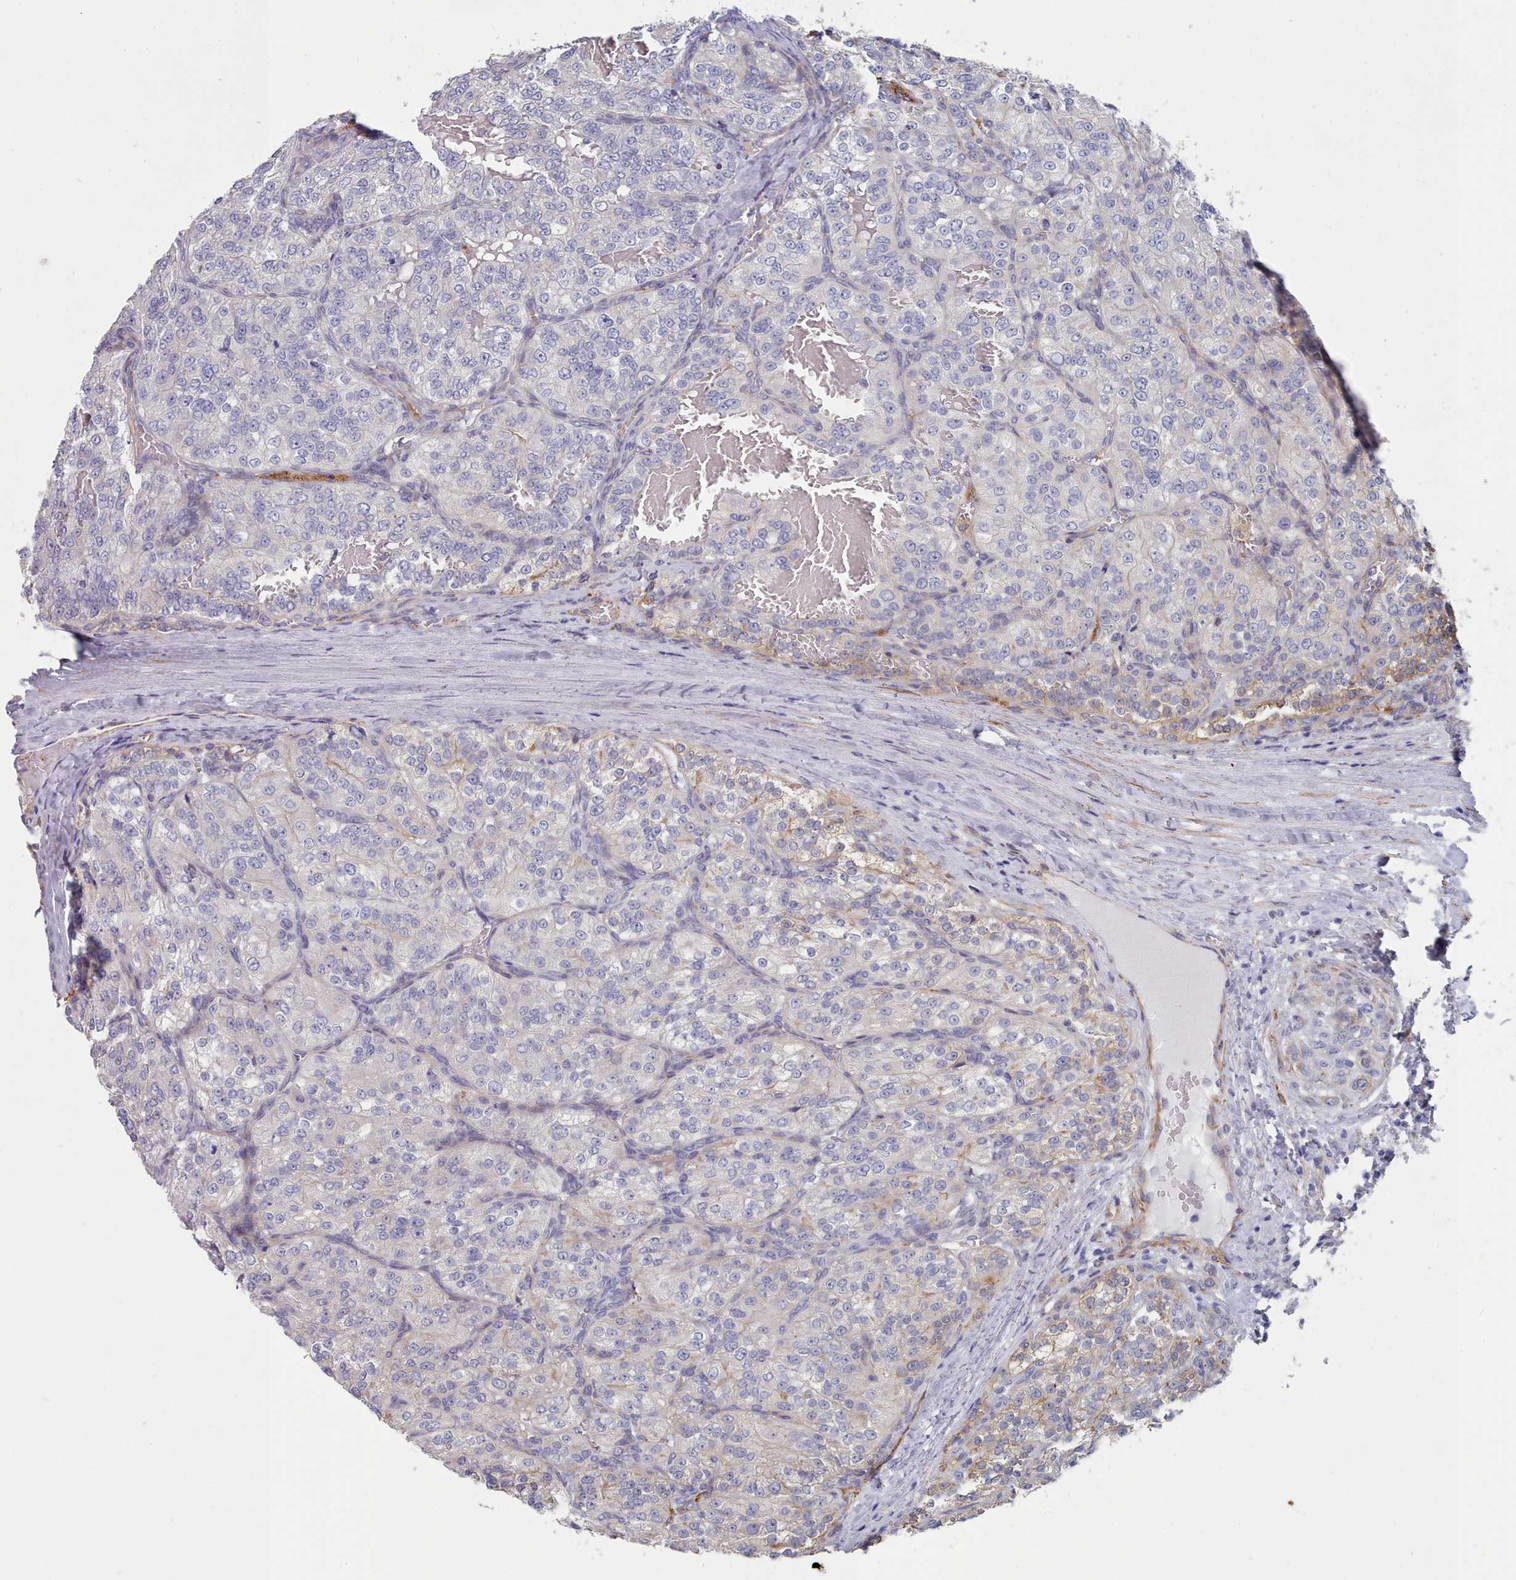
{"staining": {"intensity": "negative", "quantity": "none", "location": "none"}, "tissue": "renal cancer", "cell_type": "Tumor cells", "image_type": "cancer", "snomed": [{"axis": "morphology", "description": "Adenocarcinoma, NOS"}, {"axis": "topography", "description": "Kidney"}], "caption": "High magnification brightfield microscopy of adenocarcinoma (renal) stained with DAB (3,3'-diaminobenzidine) (brown) and counterstained with hematoxylin (blue): tumor cells show no significant positivity. (DAB IHC, high magnification).", "gene": "G6PC1", "patient": {"sex": "female", "age": 63}}